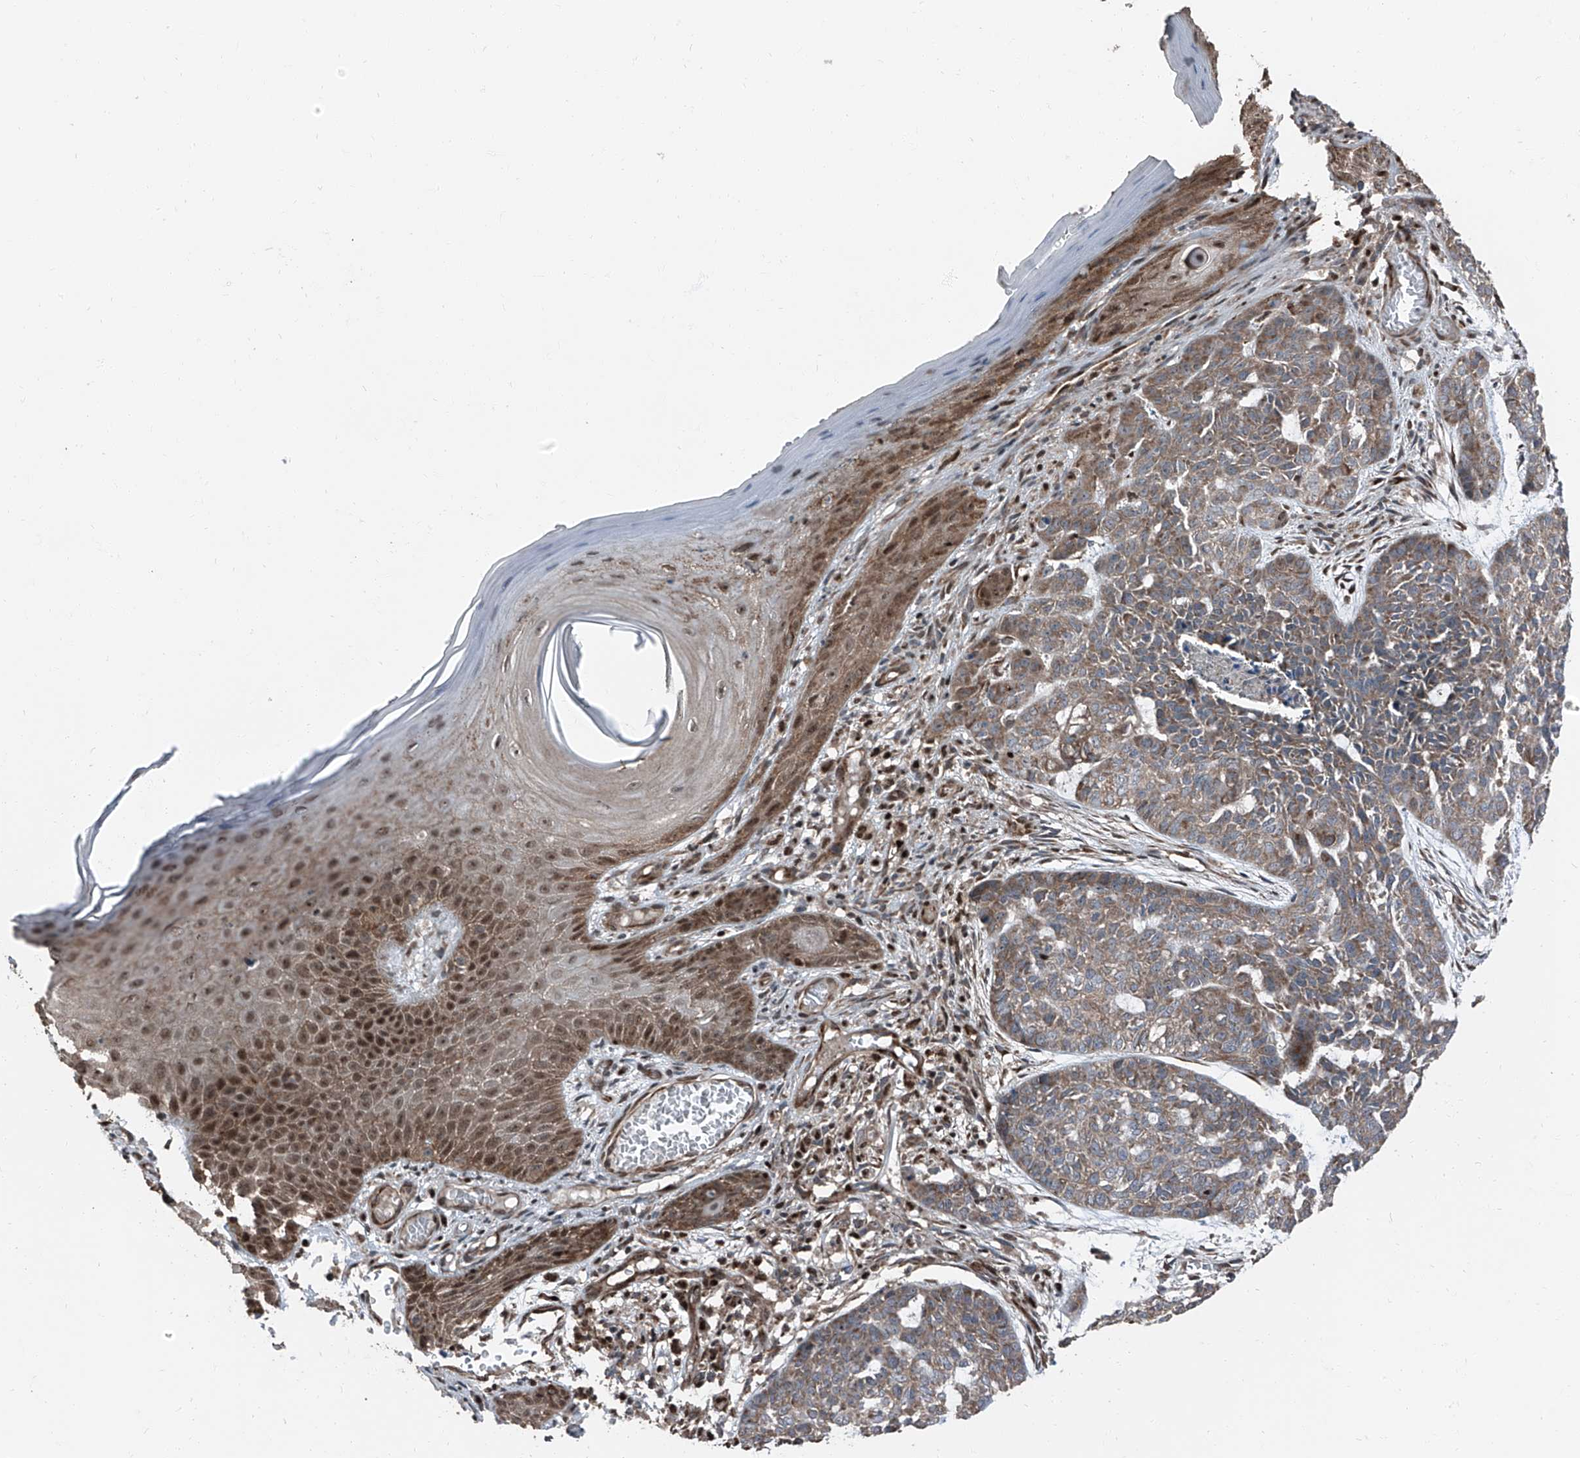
{"staining": {"intensity": "moderate", "quantity": ">75%", "location": "cytoplasmic/membranous"}, "tissue": "skin cancer", "cell_type": "Tumor cells", "image_type": "cancer", "snomed": [{"axis": "morphology", "description": "Basal cell carcinoma"}, {"axis": "topography", "description": "Skin"}], "caption": "Human skin cancer stained with a brown dye demonstrates moderate cytoplasmic/membranous positive staining in approximately >75% of tumor cells.", "gene": "FKBP5", "patient": {"sex": "female", "age": 64}}